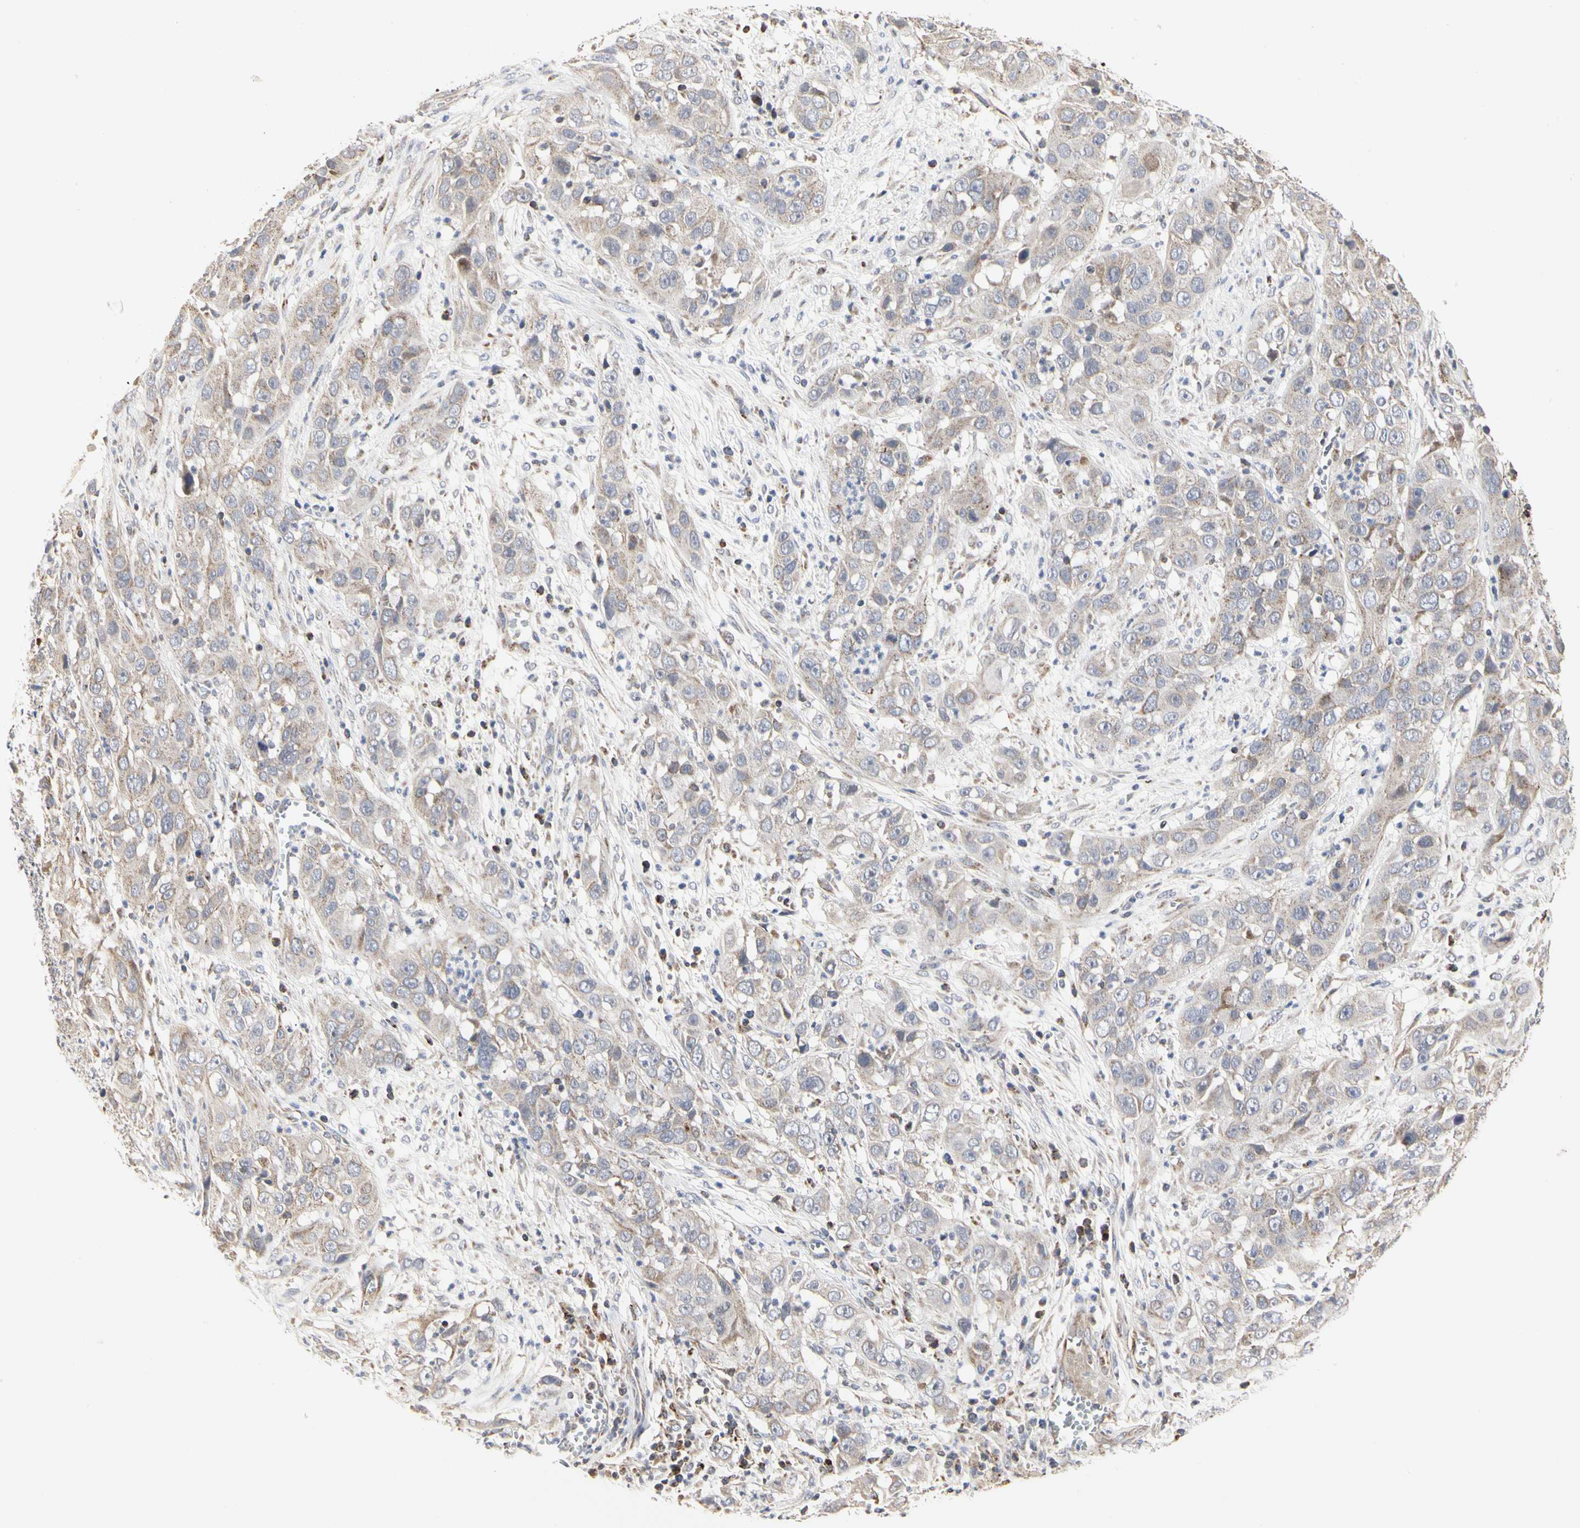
{"staining": {"intensity": "weak", "quantity": "25%-75%", "location": "cytoplasmic/membranous"}, "tissue": "cervical cancer", "cell_type": "Tumor cells", "image_type": "cancer", "snomed": [{"axis": "morphology", "description": "Squamous cell carcinoma, NOS"}, {"axis": "topography", "description": "Cervix"}], "caption": "The histopathology image shows staining of squamous cell carcinoma (cervical), revealing weak cytoplasmic/membranous protein positivity (brown color) within tumor cells.", "gene": "TSKU", "patient": {"sex": "female", "age": 32}}